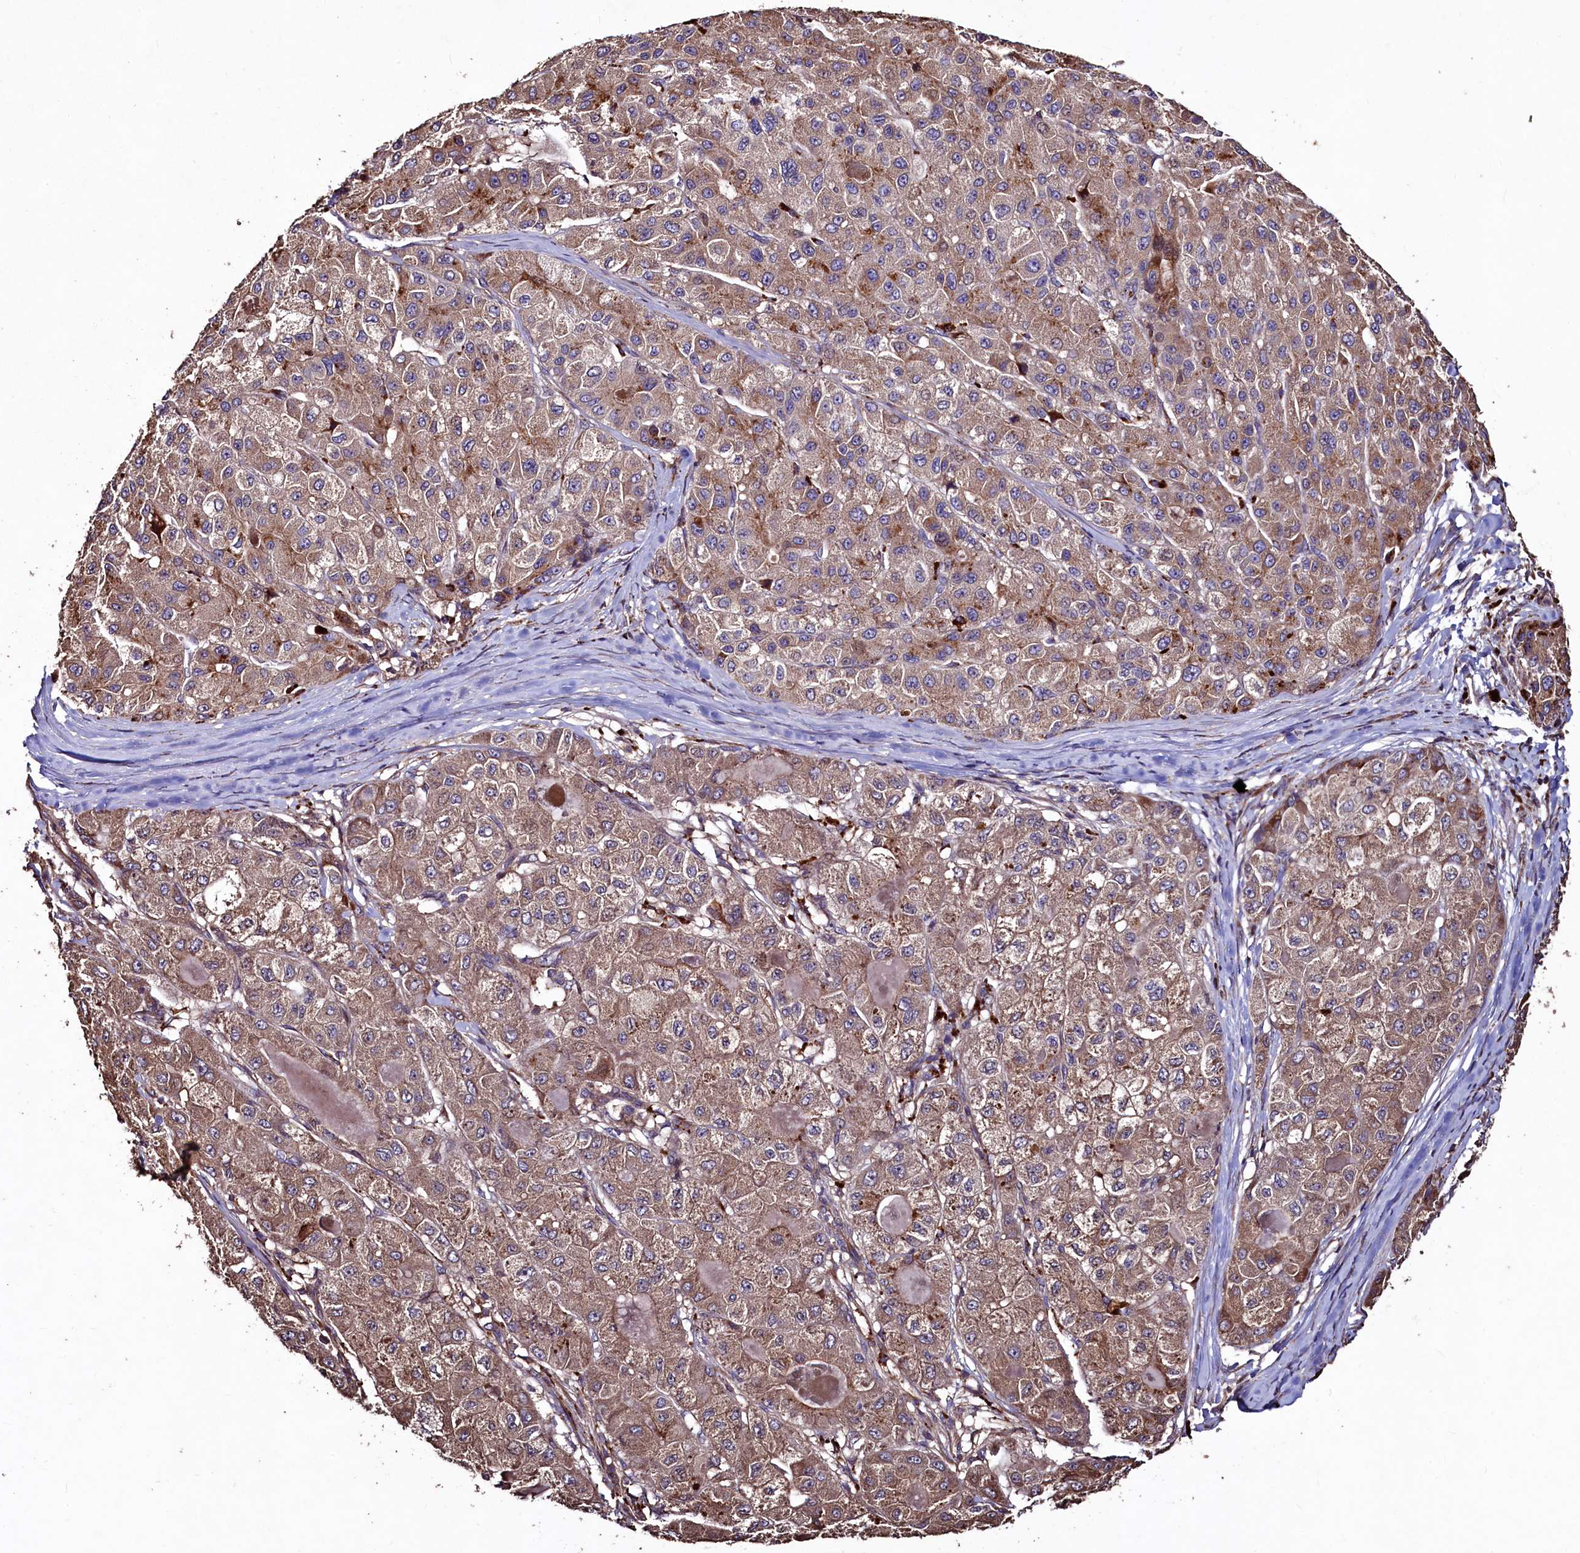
{"staining": {"intensity": "weak", "quantity": ">75%", "location": "cytoplasmic/membranous"}, "tissue": "liver cancer", "cell_type": "Tumor cells", "image_type": "cancer", "snomed": [{"axis": "morphology", "description": "Carcinoma, Hepatocellular, NOS"}, {"axis": "topography", "description": "Liver"}], "caption": "Hepatocellular carcinoma (liver) tissue shows weak cytoplasmic/membranous expression in about >75% of tumor cells Using DAB (3,3'-diaminobenzidine) (brown) and hematoxylin (blue) stains, captured at high magnification using brightfield microscopy.", "gene": "TMEM98", "patient": {"sex": "male", "age": 80}}